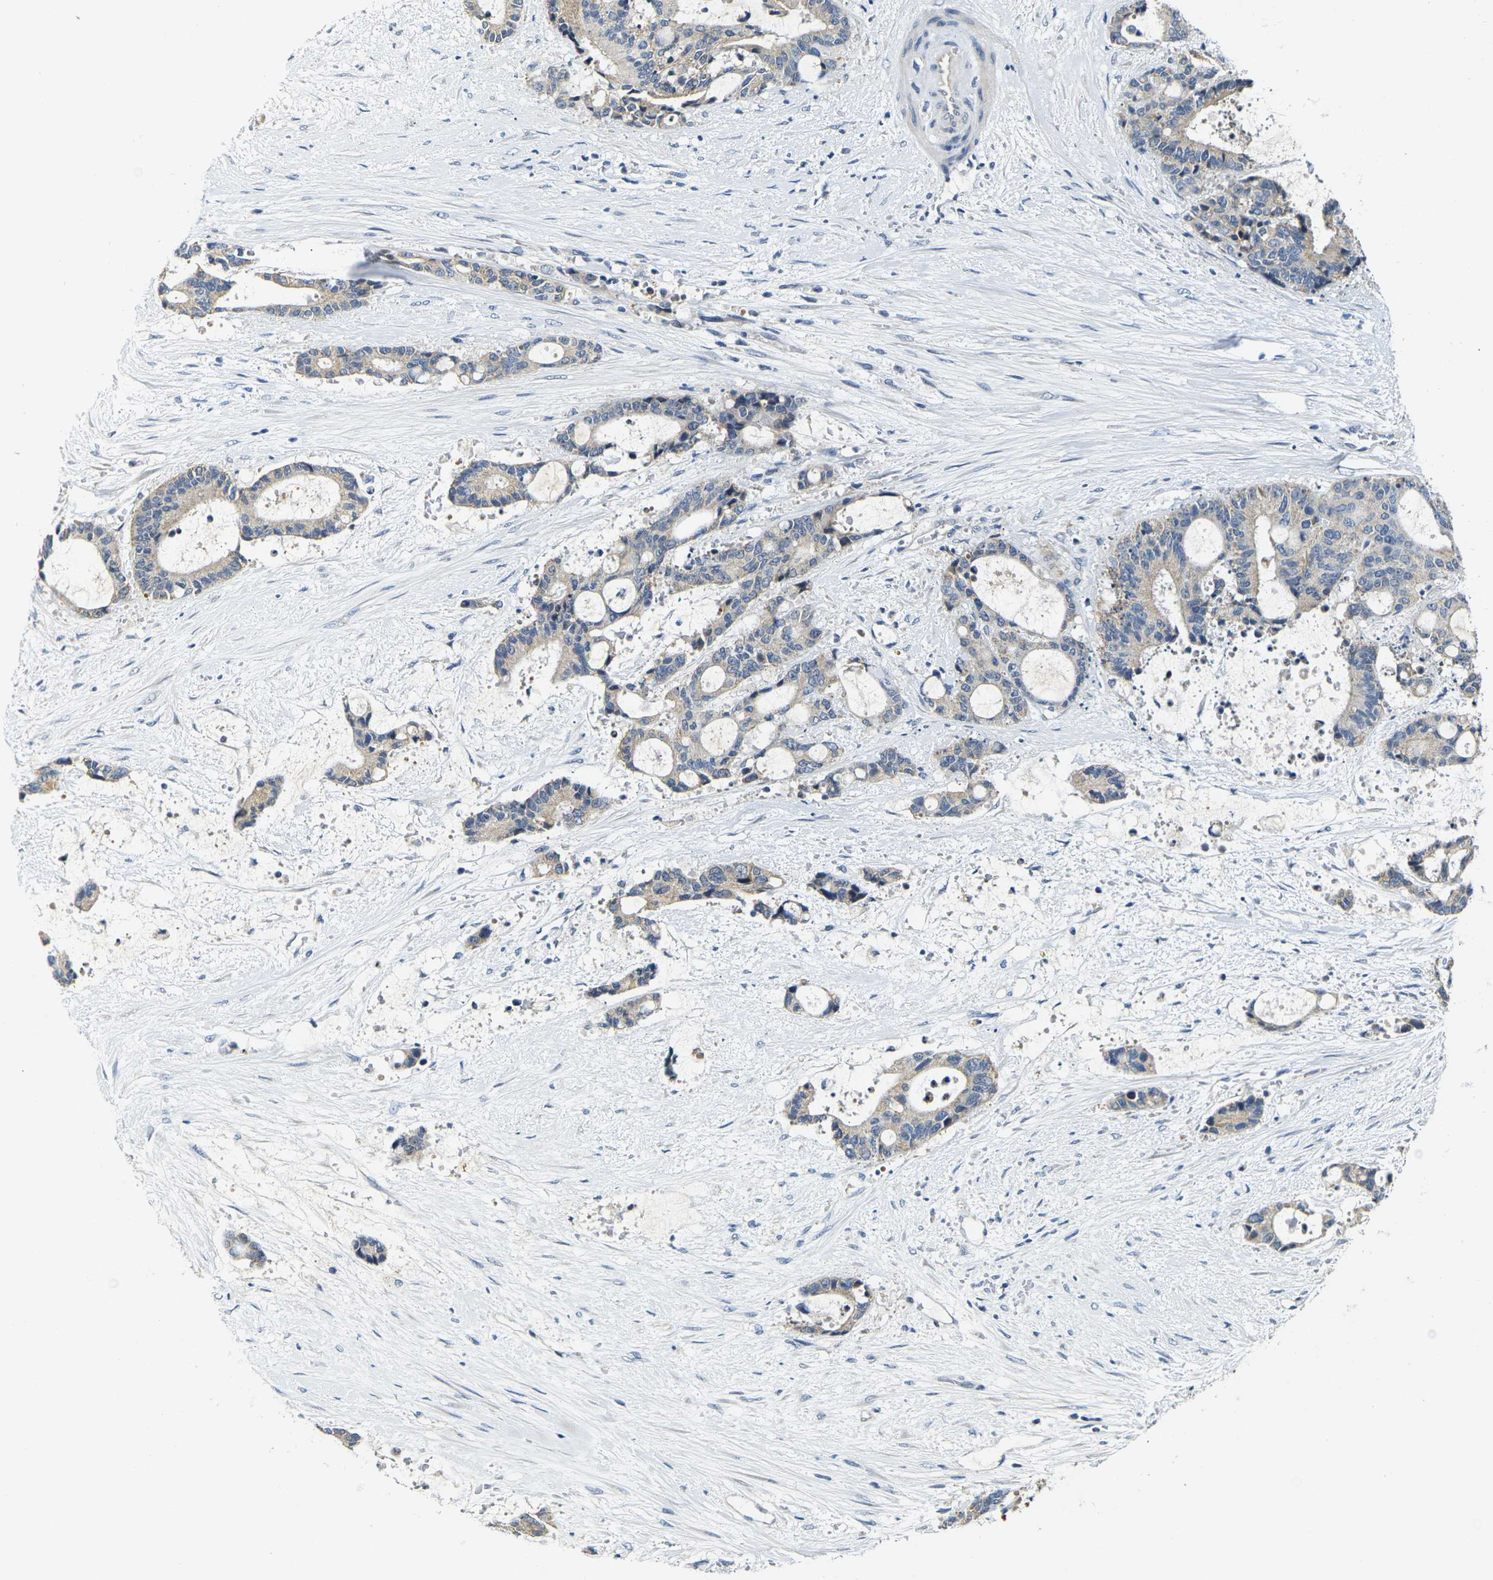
{"staining": {"intensity": "negative", "quantity": "none", "location": "none"}, "tissue": "liver cancer", "cell_type": "Tumor cells", "image_type": "cancer", "snomed": [{"axis": "morphology", "description": "Normal tissue, NOS"}, {"axis": "morphology", "description": "Cholangiocarcinoma"}, {"axis": "topography", "description": "Liver"}, {"axis": "topography", "description": "Peripheral nerve tissue"}], "caption": "Histopathology image shows no protein positivity in tumor cells of liver cholangiocarcinoma tissue.", "gene": "SHISAL2B", "patient": {"sex": "female", "age": 73}}